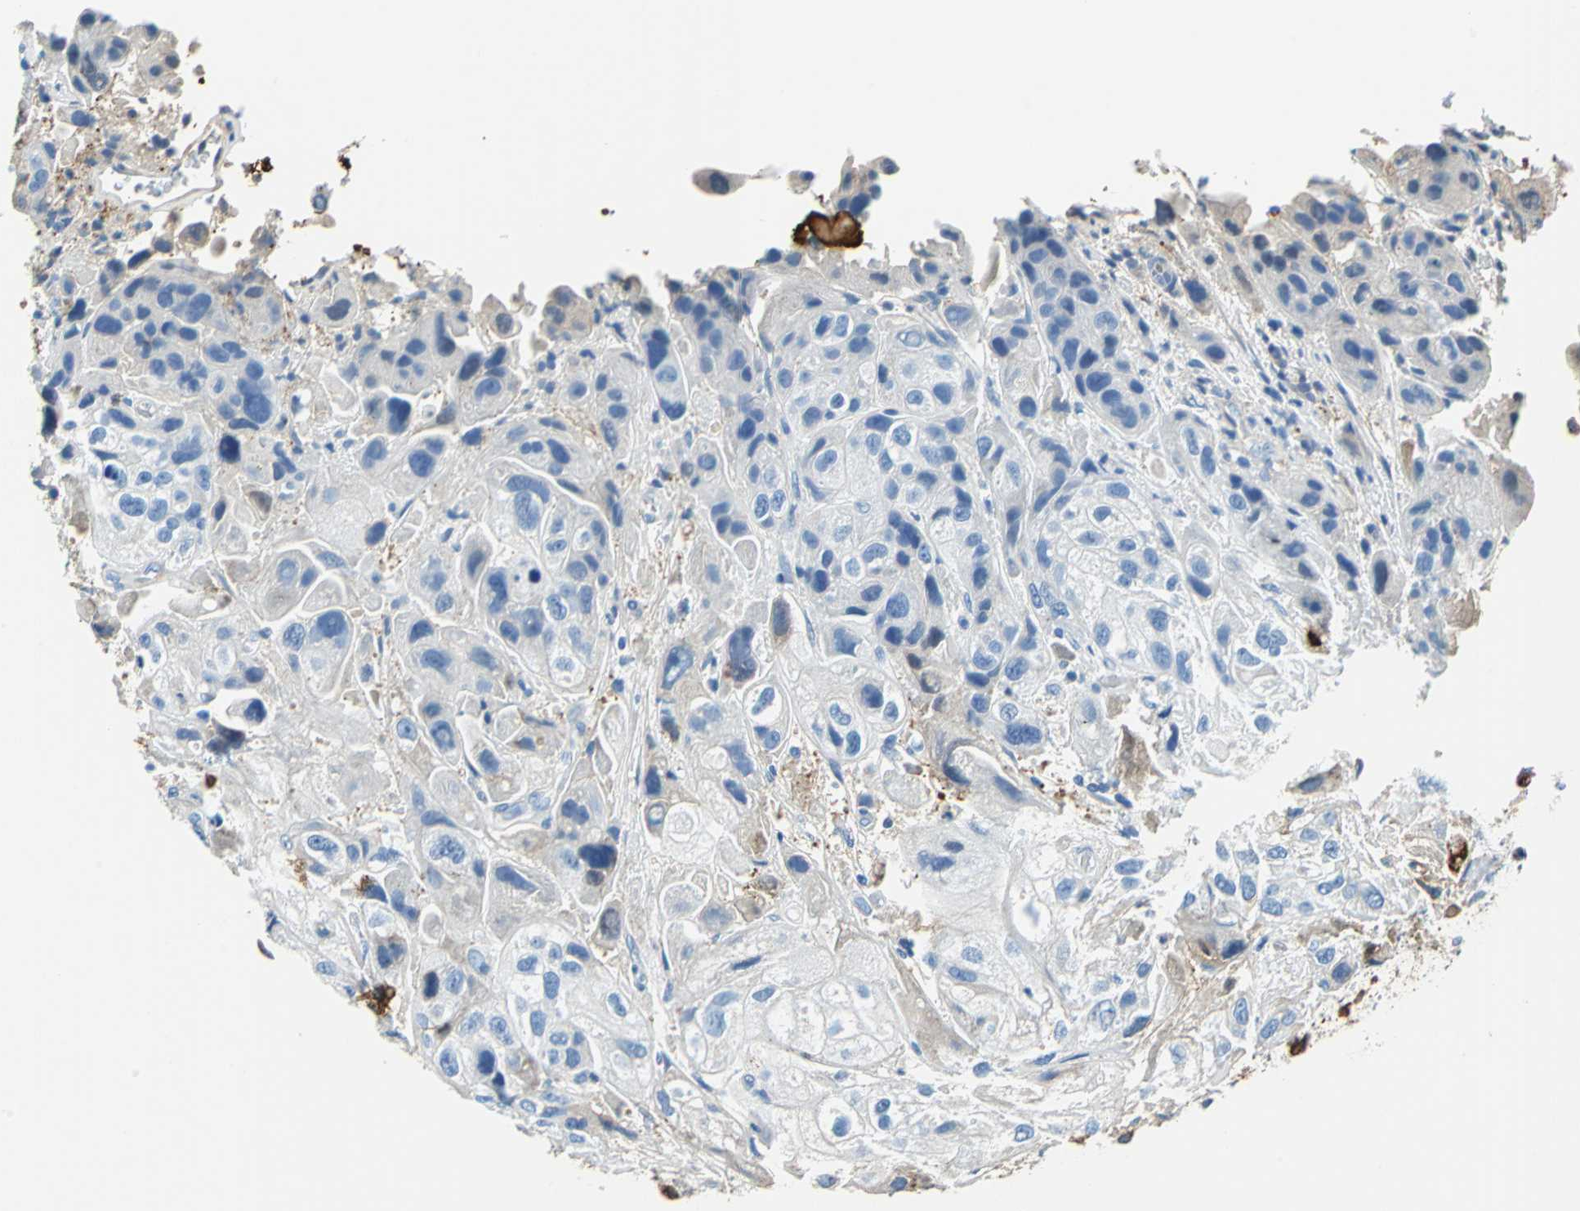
{"staining": {"intensity": "weak", "quantity": "25%-75%", "location": "cytoplasmic/membranous"}, "tissue": "urothelial cancer", "cell_type": "Tumor cells", "image_type": "cancer", "snomed": [{"axis": "morphology", "description": "Urothelial carcinoma, High grade"}, {"axis": "topography", "description": "Urinary bladder"}], "caption": "This histopathology image displays immunohistochemistry (IHC) staining of urothelial cancer, with low weak cytoplasmic/membranous expression in about 25%-75% of tumor cells.", "gene": "ALB", "patient": {"sex": "female", "age": 64}}